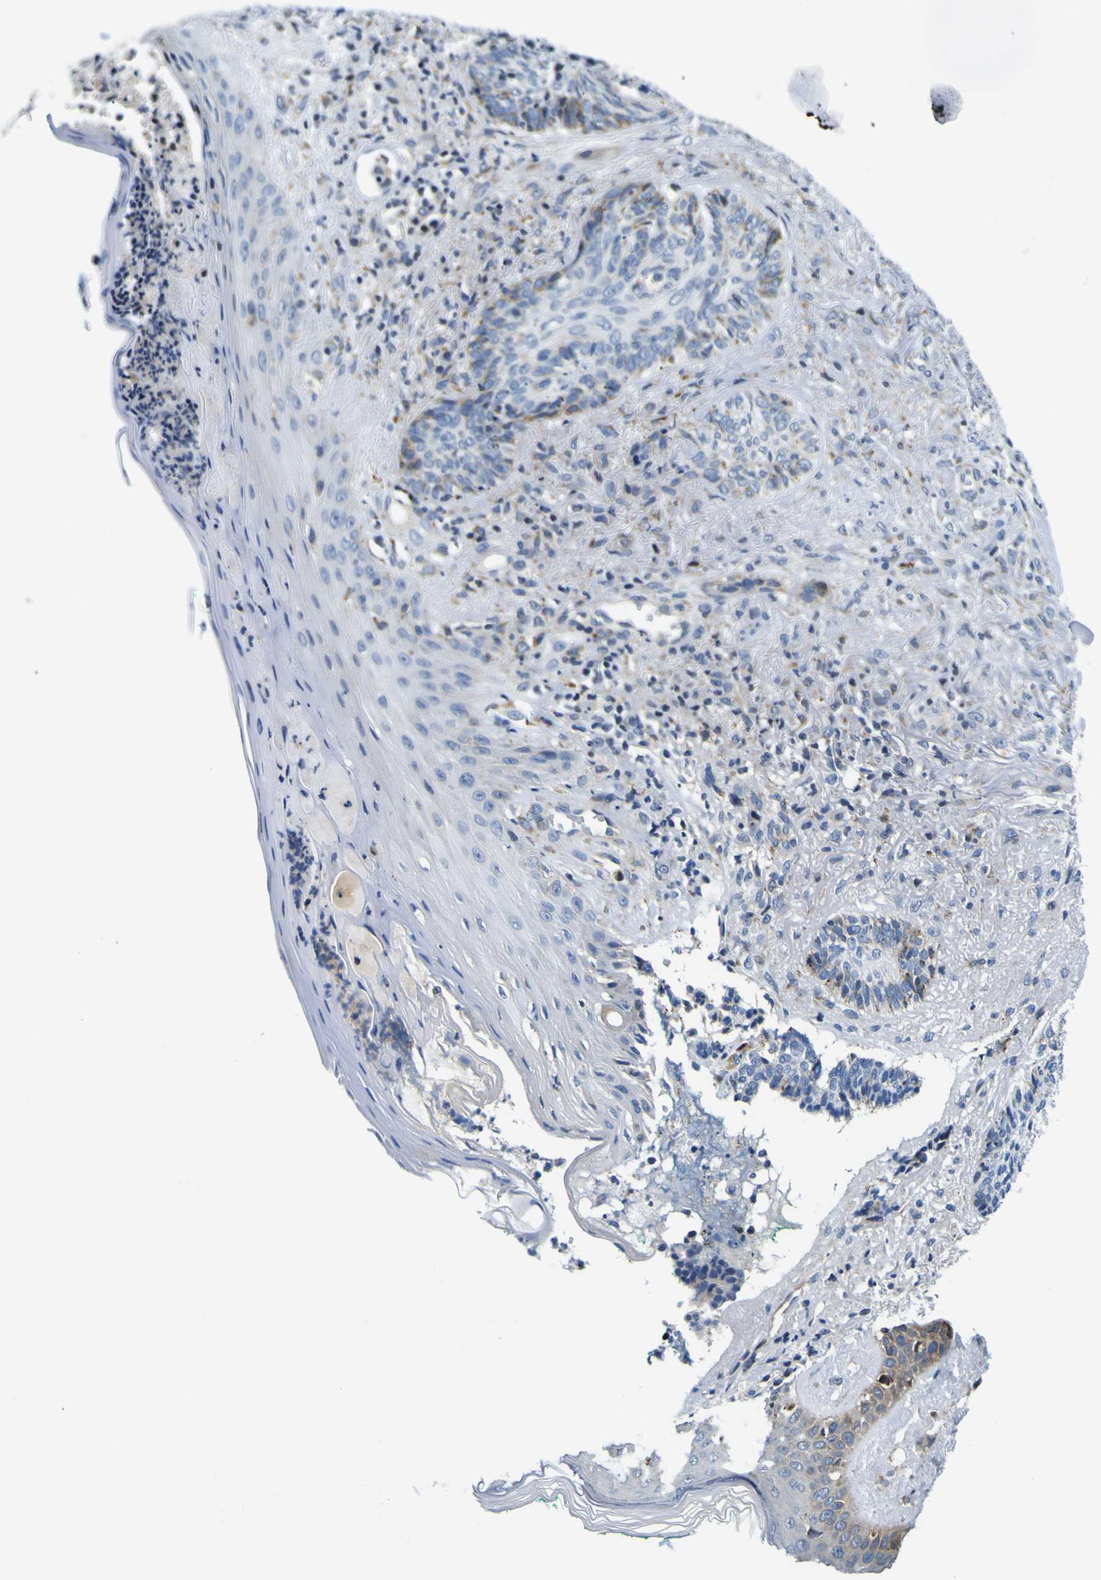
{"staining": {"intensity": "weak", "quantity": "<25%", "location": "cytoplasmic/membranous"}, "tissue": "skin cancer", "cell_type": "Tumor cells", "image_type": "cancer", "snomed": [{"axis": "morphology", "description": "Basal cell carcinoma"}, {"axis": "topography", "description": "Skin"}], "caption": "DAB (3,3'-diaminobenzidine) immunohistochemical staining of skin cancer reveals no significant staining in tumor cells.", "gene": "NLRP3", "patient": {"sex": "male", "age": 43}}